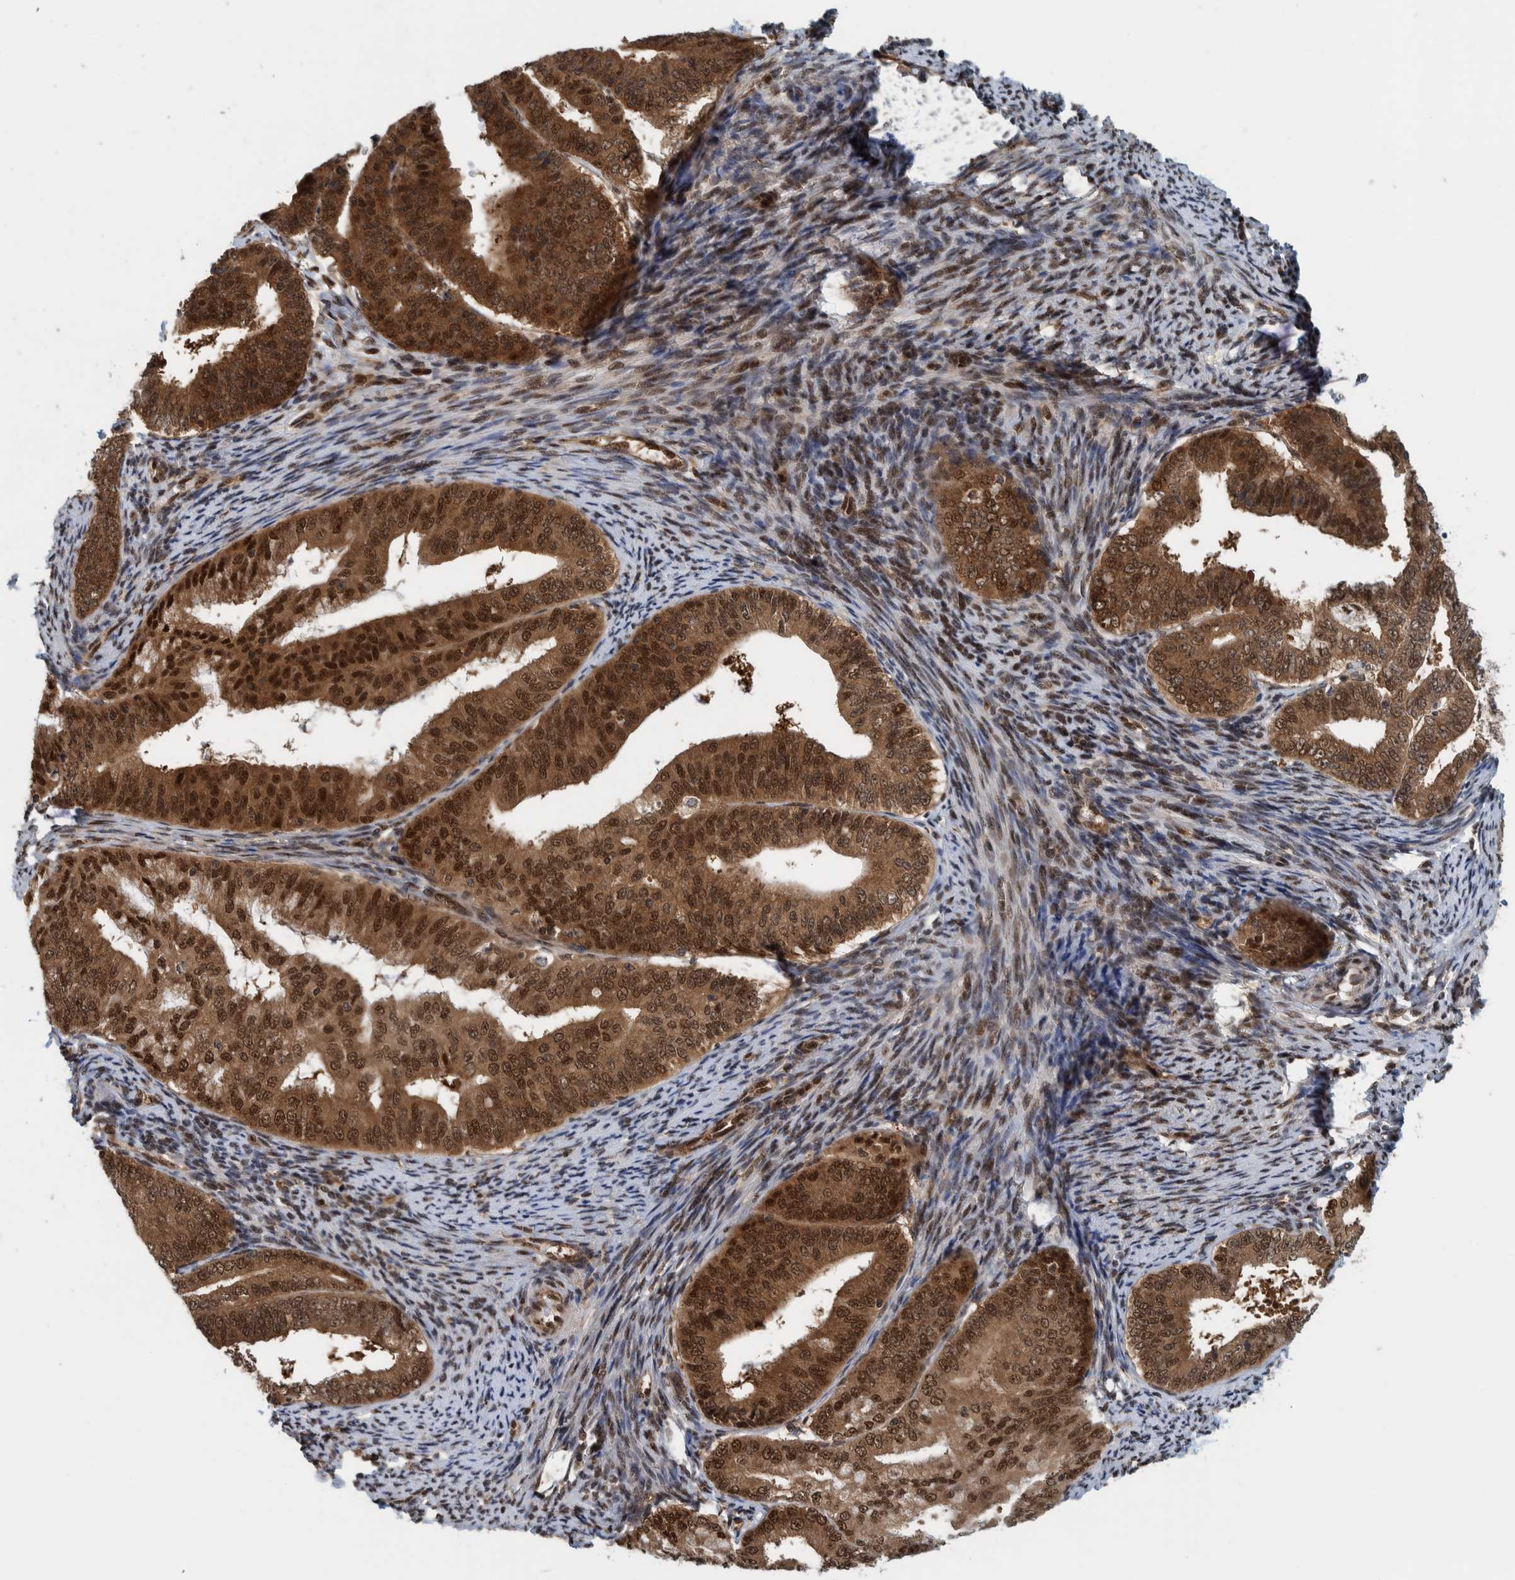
{"staining": {"intensity": "strong", "quantity": ">75%", "location": "cytoplasmic/membranous,nuclear"}, "tissue": "endometrial cancer", "cell_type": "Tumor cells", "image_type": "cancer", "snomed": [{"axis": "morphology", "description": "Adenocarcinoma, NOS"}, {"axis": "topography", "description": "Endometrium"}], "caption": "Endometrial adenocarcinoma stained with immunohistochemistry reveals strong cytoplasmic/membranous and nuclear expression in about >75% of tumor cells.", "gene": "COPS3", "patient": {"sex": "female", "age": 63}}